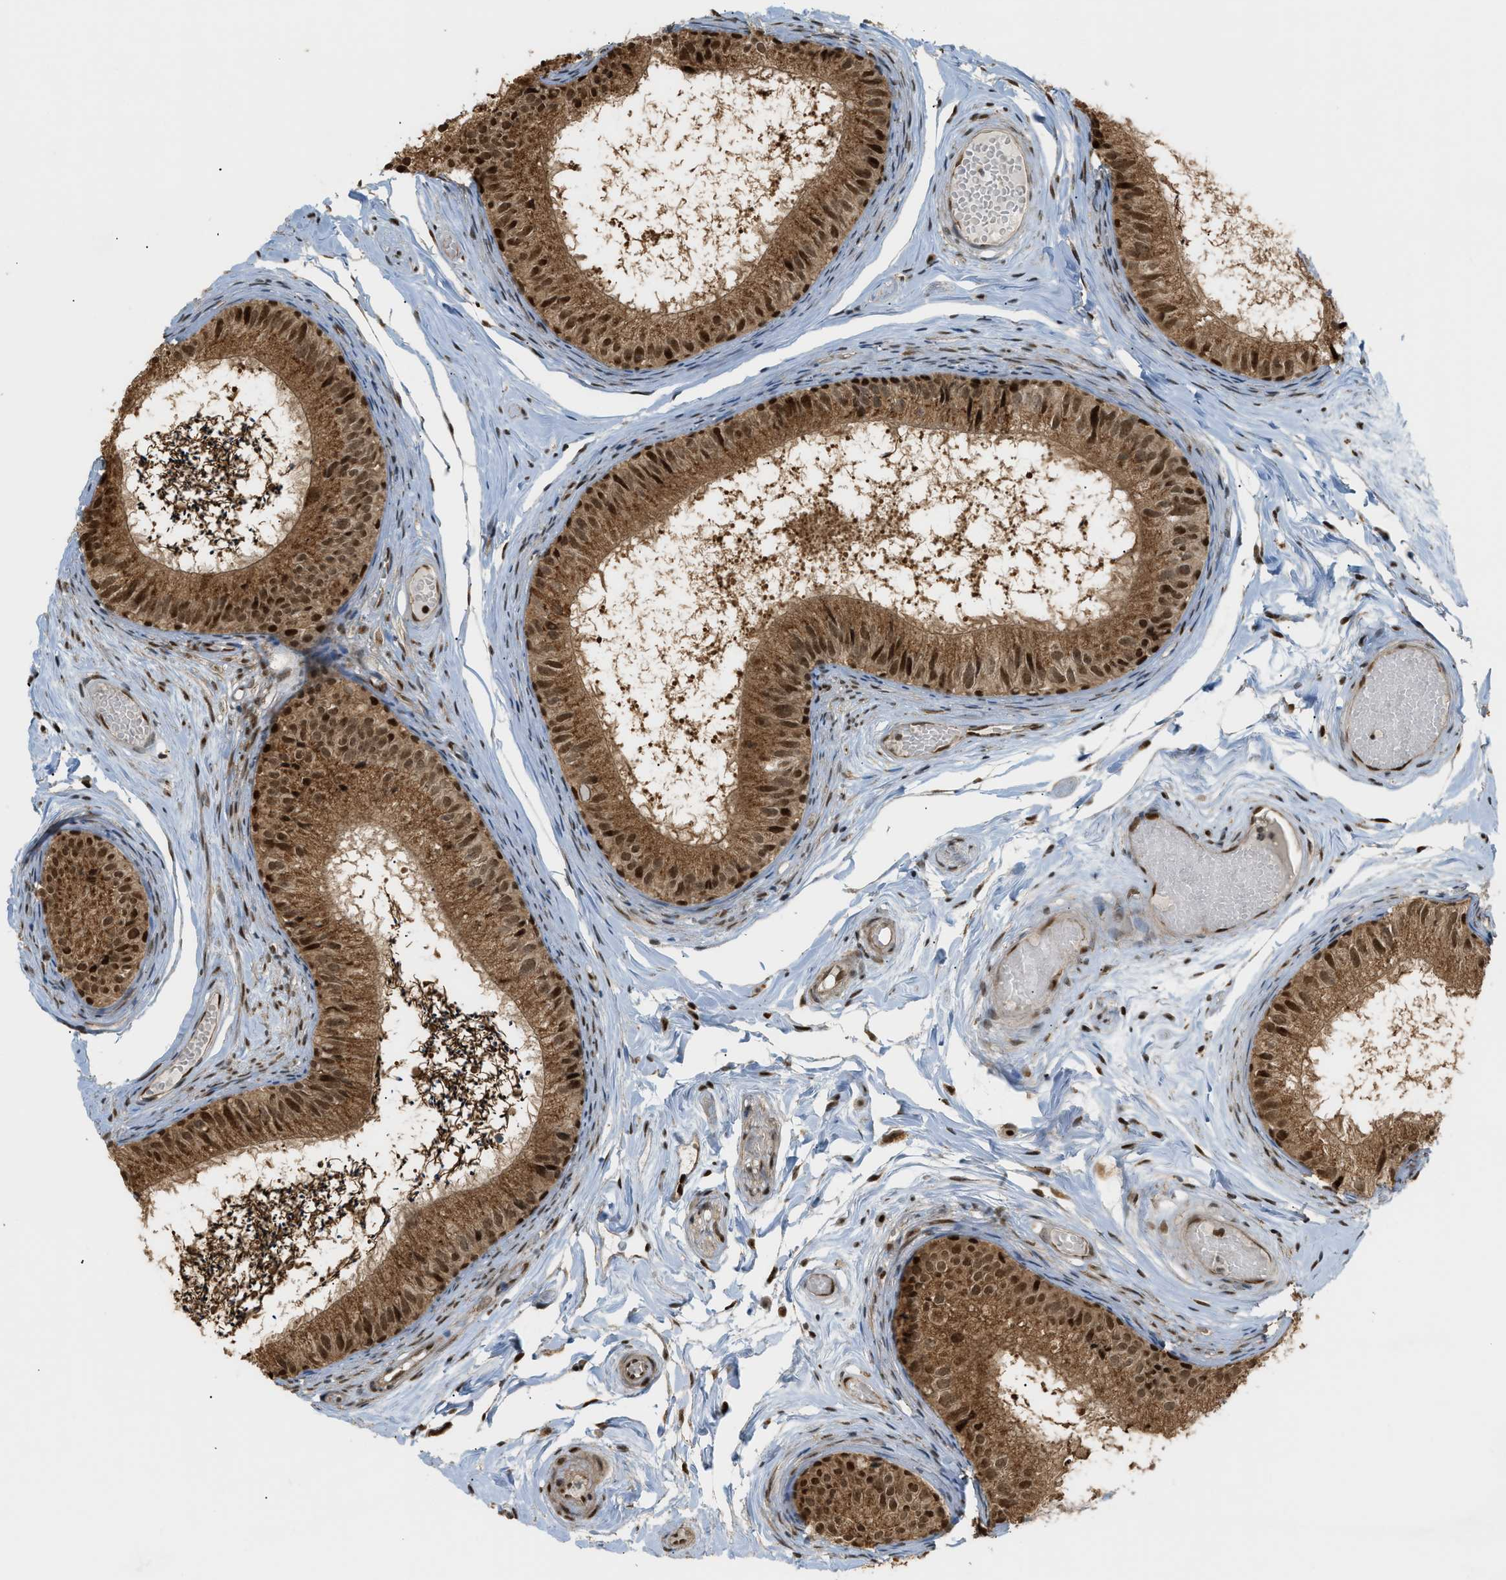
{"staining": {"intensity": "strong", "quantity": ">75%", "location": "cytoplasmic/membranous,nuclear"}, "tissue": "epididymis", "cell_type": "Glandular cells", "image_type": "normal", "snomed": [{"axis": "morphology", "description": "Normal tissue, NOS"}, {"axis": "topography", "description": "Epididymis"}], "caption": "DAB immunohistochemical staining of benign human epididymis reveals strong cytoplasmic/membranous,nuclear protein expression in about >75% of glandular cells. (DAB (3,3'-diaminobenzidine) = brown stain, brightfield microscopy at high magnification).", "gene": "CCDC186", "patient": {"sex": "male", "age": 46}}